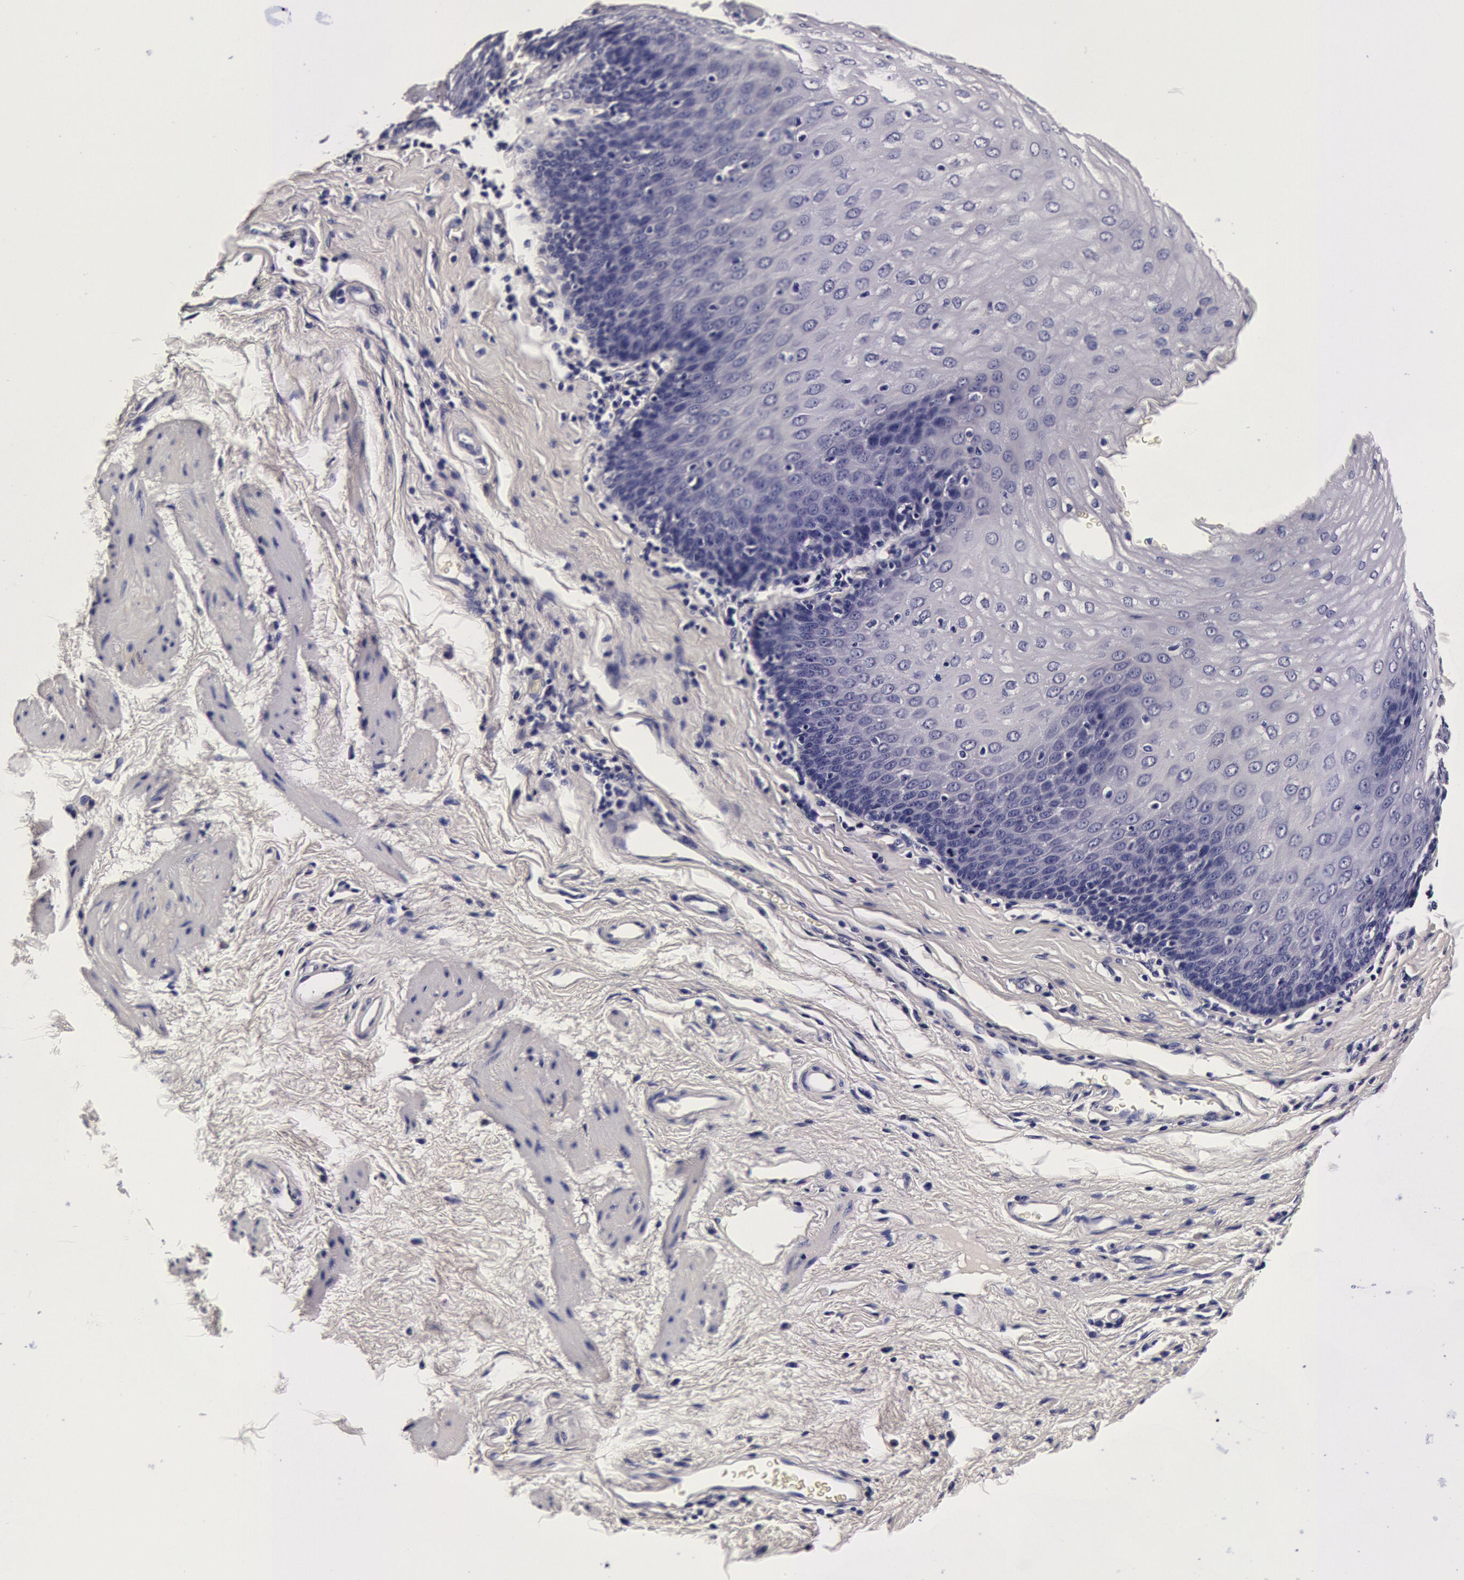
{"staining": {"intensity": "negative", "quantity": "none", "location": "none"}, "tissue": "esophagus", "cell_type": "Squamous epithelial cells", "image_type": "normal", "snomed": [{"axis": "morphology", "description": "Normal tissue, NOS"}, {"axis": "topography", "description": "Esophagus"}], "caption": "This is an immunohistochemistry (IHC) photomicrograph of unremarkable esophagus. There is no expression in squamous epithelial cells.", "gene": "CCDC22", "patient": {"sex": "female", "age": 61}}